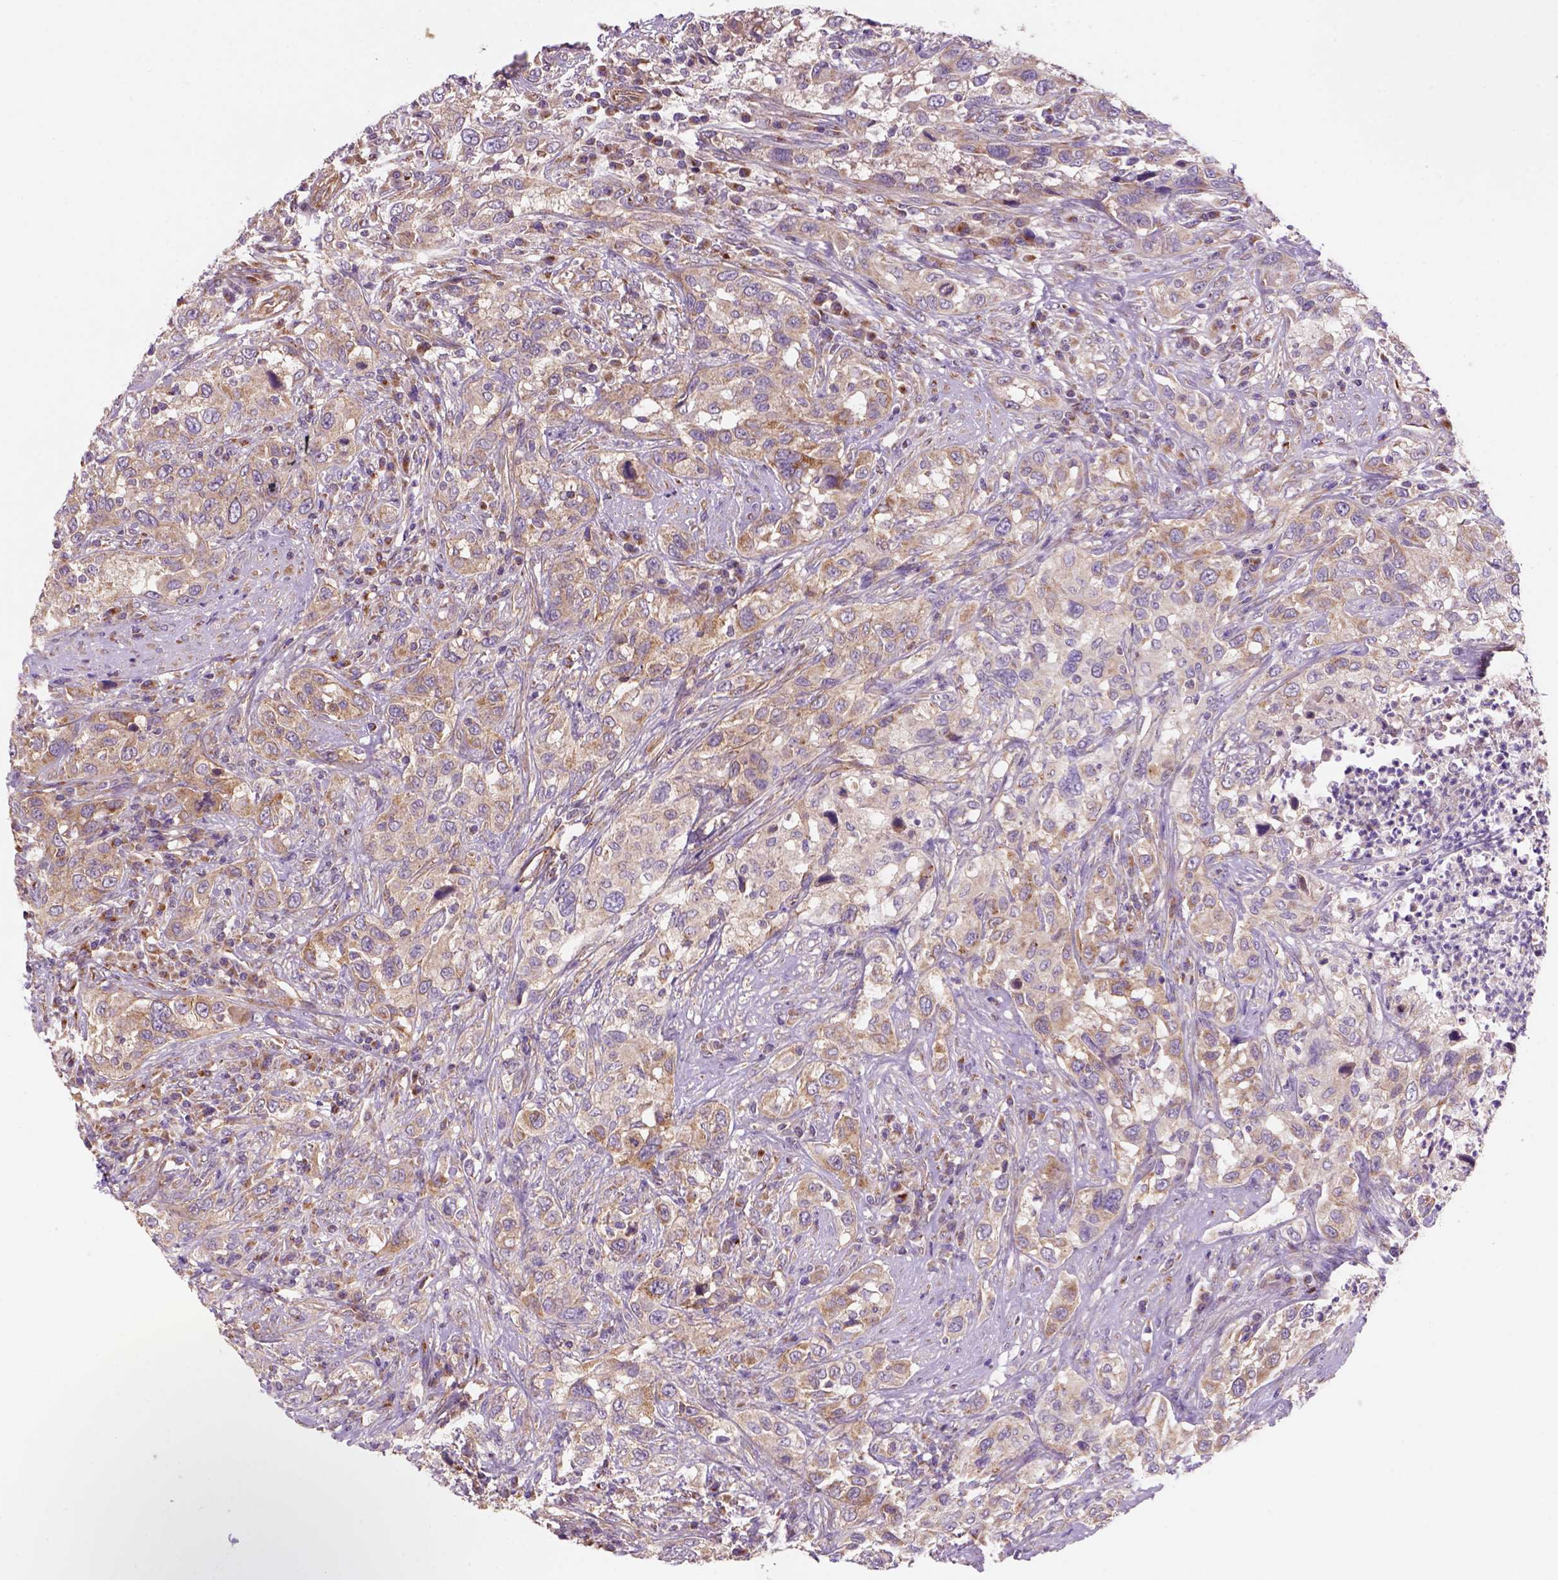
{"staining": {"intensity": "weak", "quantity": ">75%", "location": "cytoplasmic/membranous"}, "tissue": "urothelial cancer", "cell_type": "Tumor cells", "image_type": "cancer", "snomed": [{"axis": "morphology", "description": "Urothelial carcinoma, NOS"}, {"axis": "morphology", "description": "Urothelial carcinoma, High grade"}, {"axis": "topography", "description": "Urinary bladder"}], "caption": "Protein analysis of urothelial cancer tissue shows weak cytoplasmic/membranous expression in about >75% of tumor cells.", "gene": "WARS2", "patient": {"sex": "female", "age": 64}}